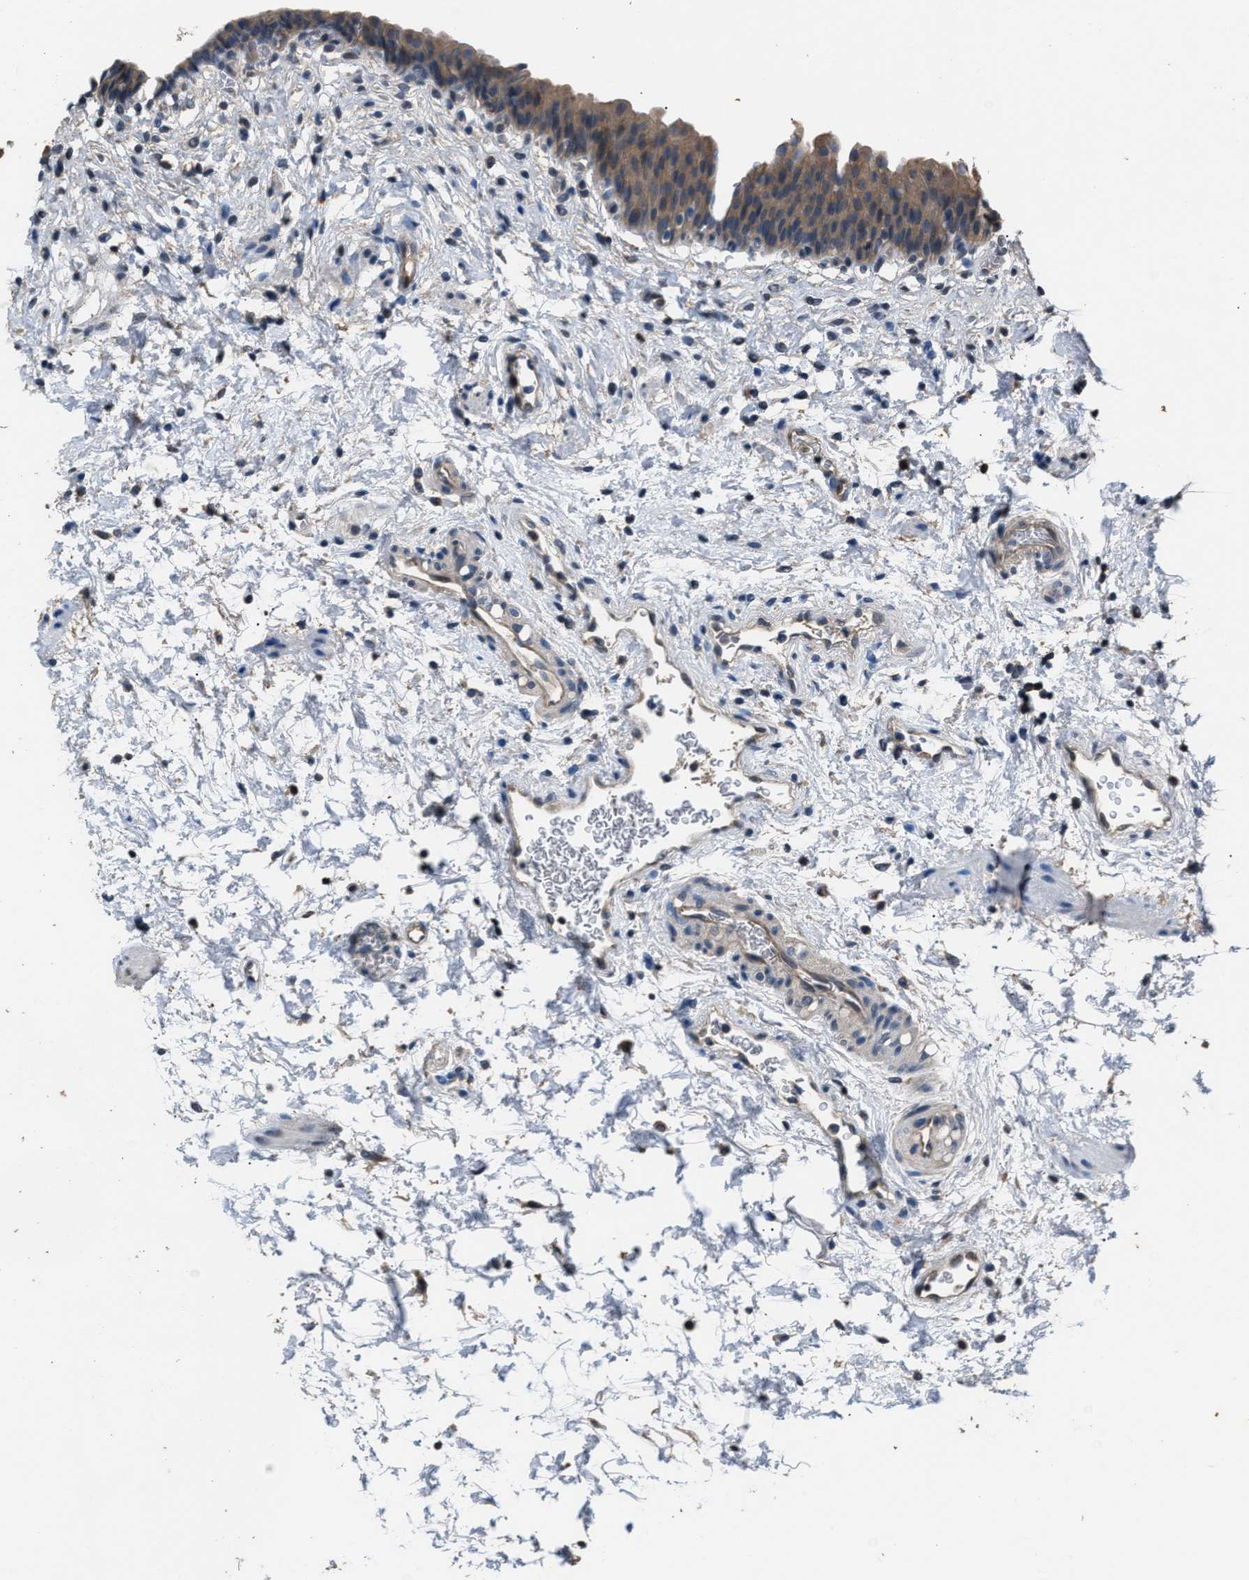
{"staining": {"intensity": "moderate", "quantity": ">75%", "location": "cytoplasmic/membranous"}, "tissue": "urinary bladder", "cell_type": "Urothelial cells", "image_type": "normal", "snomed": [{"axis": "morphology", "description": "Normal tissue, NOS"}, {"axis": "topography", "description": "Urinary bladder"}], "caption": "Urinary bladder stained for a protein (brown) shows moderate cytoplasmic/membranous positive staining in approximately >75% of urothelial cells.", "gene": "ABCC9", "patient": {"sex": "male", "age": 37}}